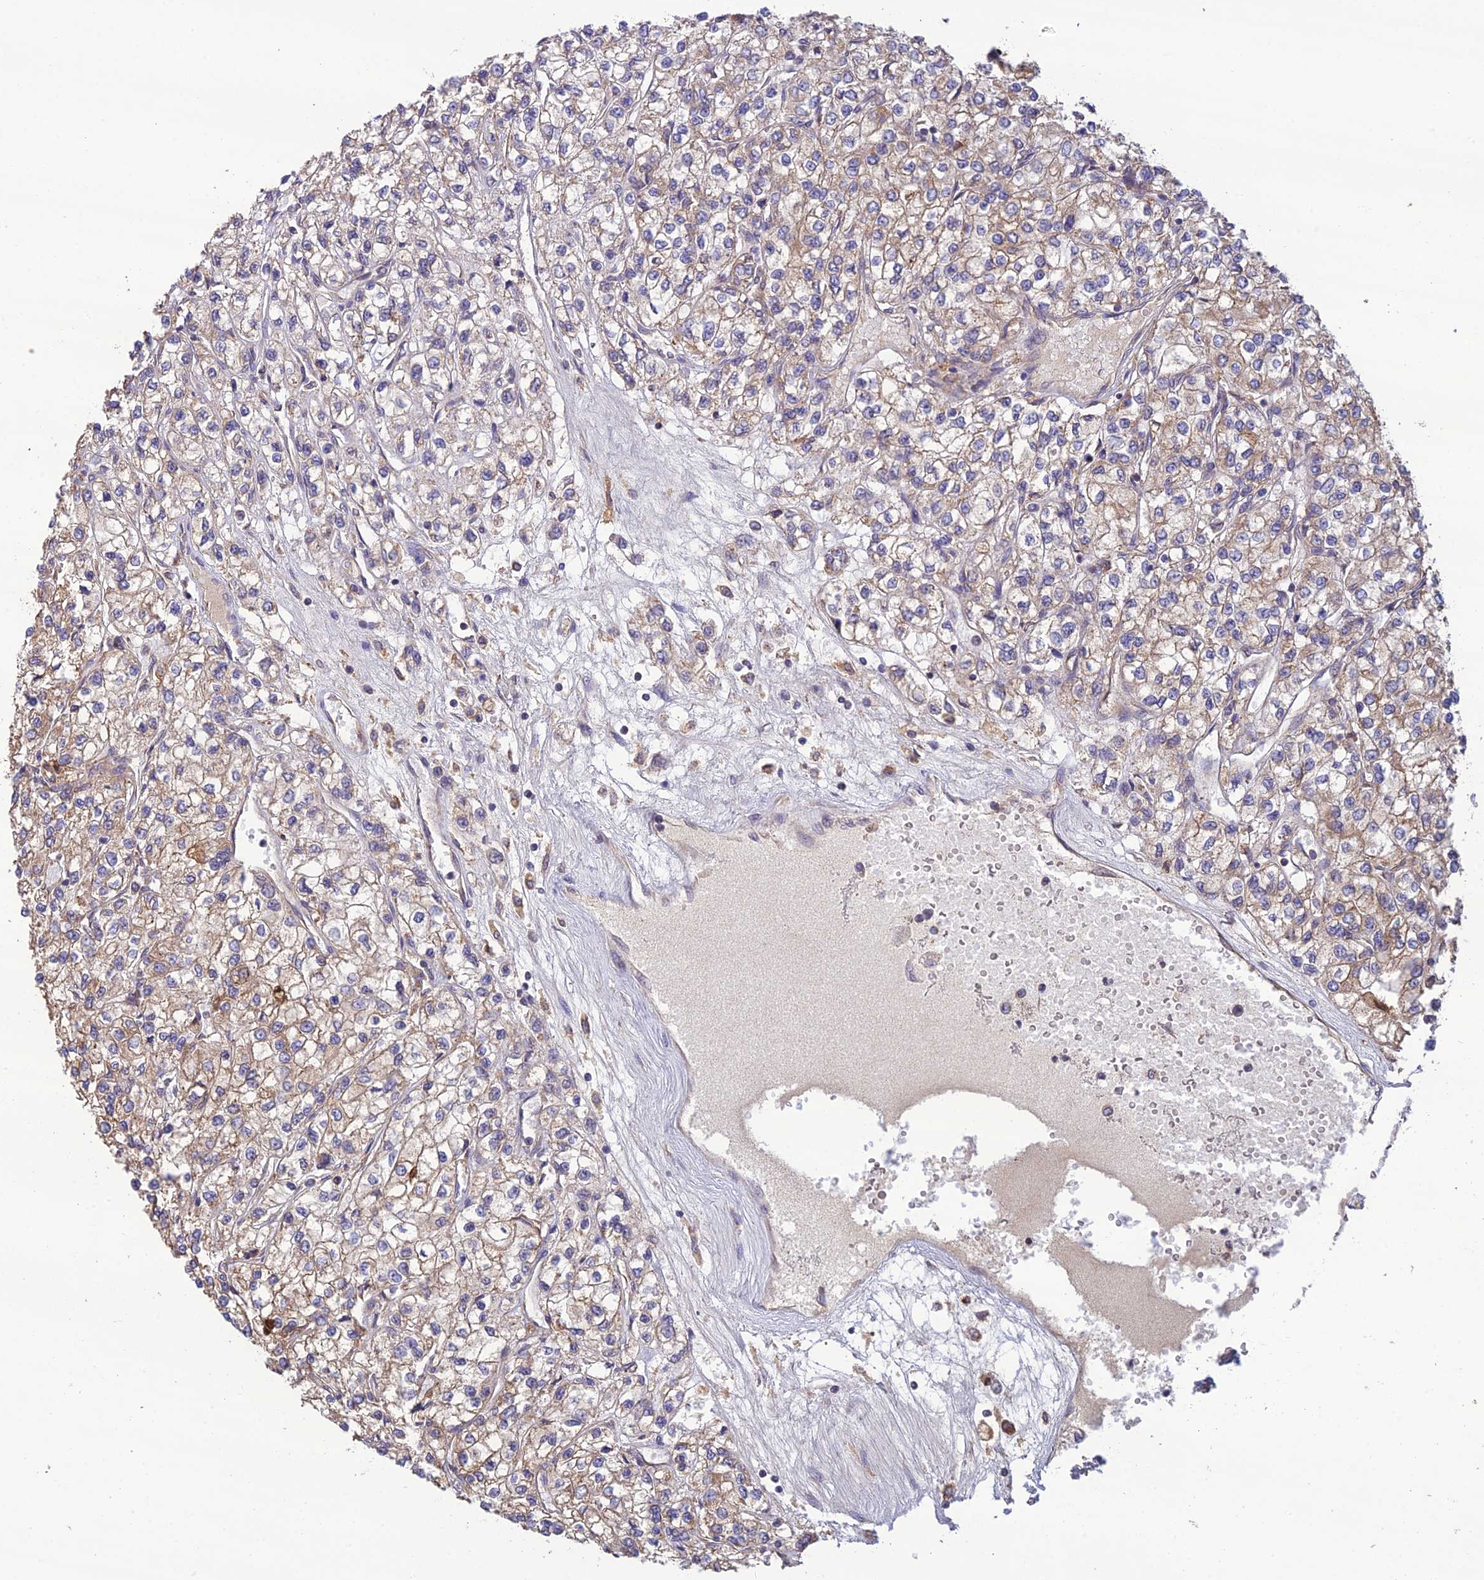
{"staining": {"intensity": "weak", "quantity": "25%-75%", "location": "cytoplasmic/membranous"}, "tissue": "renal cancer", "cell_type": "Tumor cells", "image_type": "cancer", "snomed": [{"axis": "morphology", "description": "Adenocarcinoma, NOS"}, {"axis": "topography", "description": "Kidney"}], "caption": "The photomicrograph displays immunohistochemical staining of adenocarcinoma (renal). There is weak cytoplasmic/membranous expression is identified in approximately 25%-75% of tumor cells.", "gene": "MRNIP", "patient": {"sex": "male", "age": 80}}